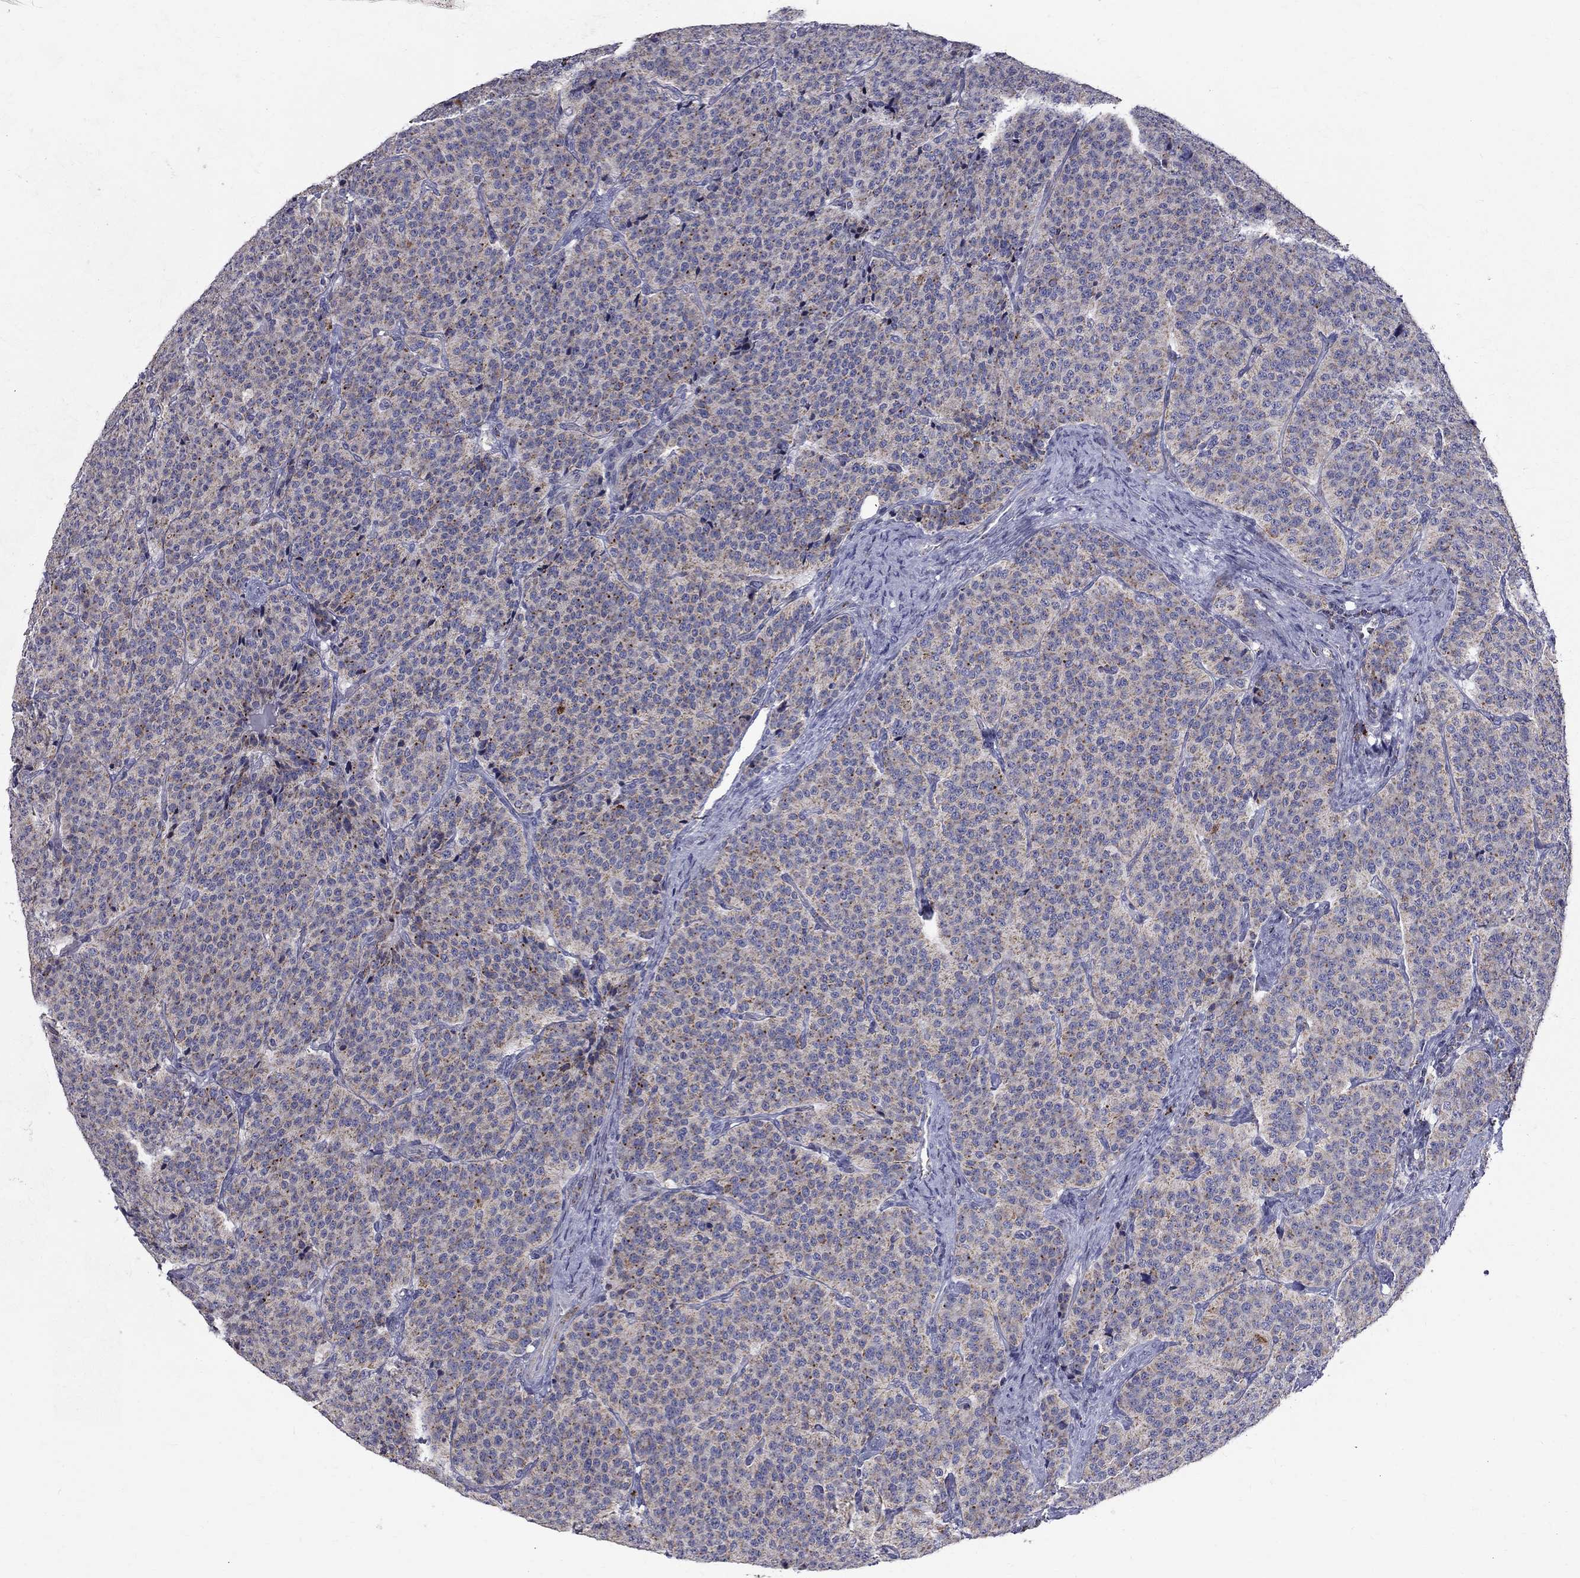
{"staining": {"intensity": "weak", "quantity": "25%-75%", "location": "cytoplasmic/membranous"}, "tissue": "carcinoid", "cell_type": "Tumor cells", "image_type": "cancer", "snomed": [{"axis": "morphology", "description": "Carcinoid, malignant, NOS"}, {"axis": "topography", "description": "Small intestine"}], "caption": "This histopathology image shows immunohistochemistry (IHC) staining of malignant carcinoid, with low weak cytoplasmic/membranous positivity in approximately 25%-75% of tumor cells.", "gene": "SLC4A10", "patient": {"sex": "female", "age": 58}}